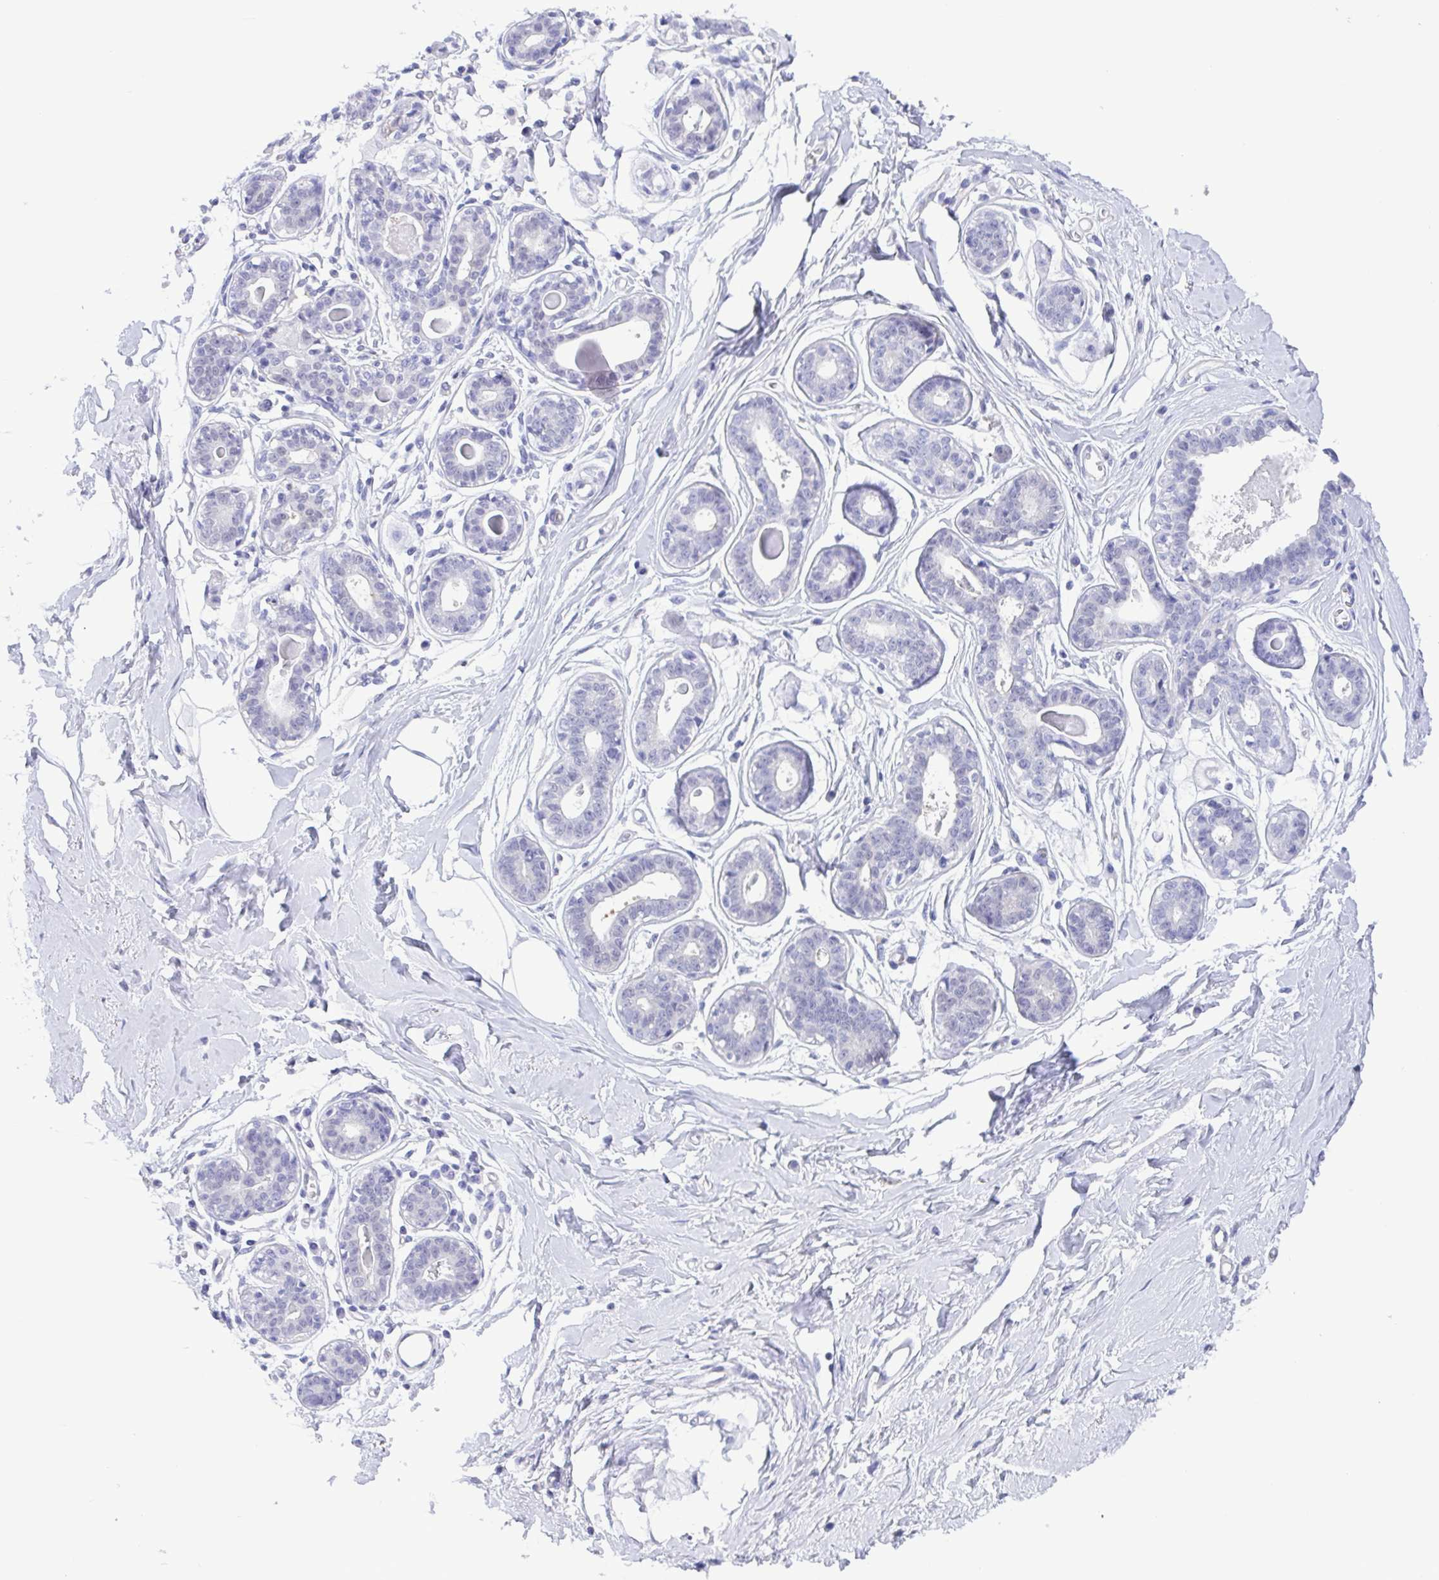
{"staining": {"intensity": "negative", "quantity": "none", "location": "none"}, "tissue": "breast", "cell_type": "Adipocytes", "image_type": "normal", "snomed": [{"axis": "morphology", "description": "Normal tissue, NOS"}, {"axis": "topography", "description": "Breast"}], "caption": "Immunohistochemistry of unremarkable breast reveals no staining in adipocytes. The staining was performed using DAB (3,3'-diaminobenzidine) to visualize the protein expression in brown, while the nuclei were stained in blue with hematoxylin (Magnification: 20x).", "gene": "LDHC", "patient": {"sex": "female", "age": 45}}